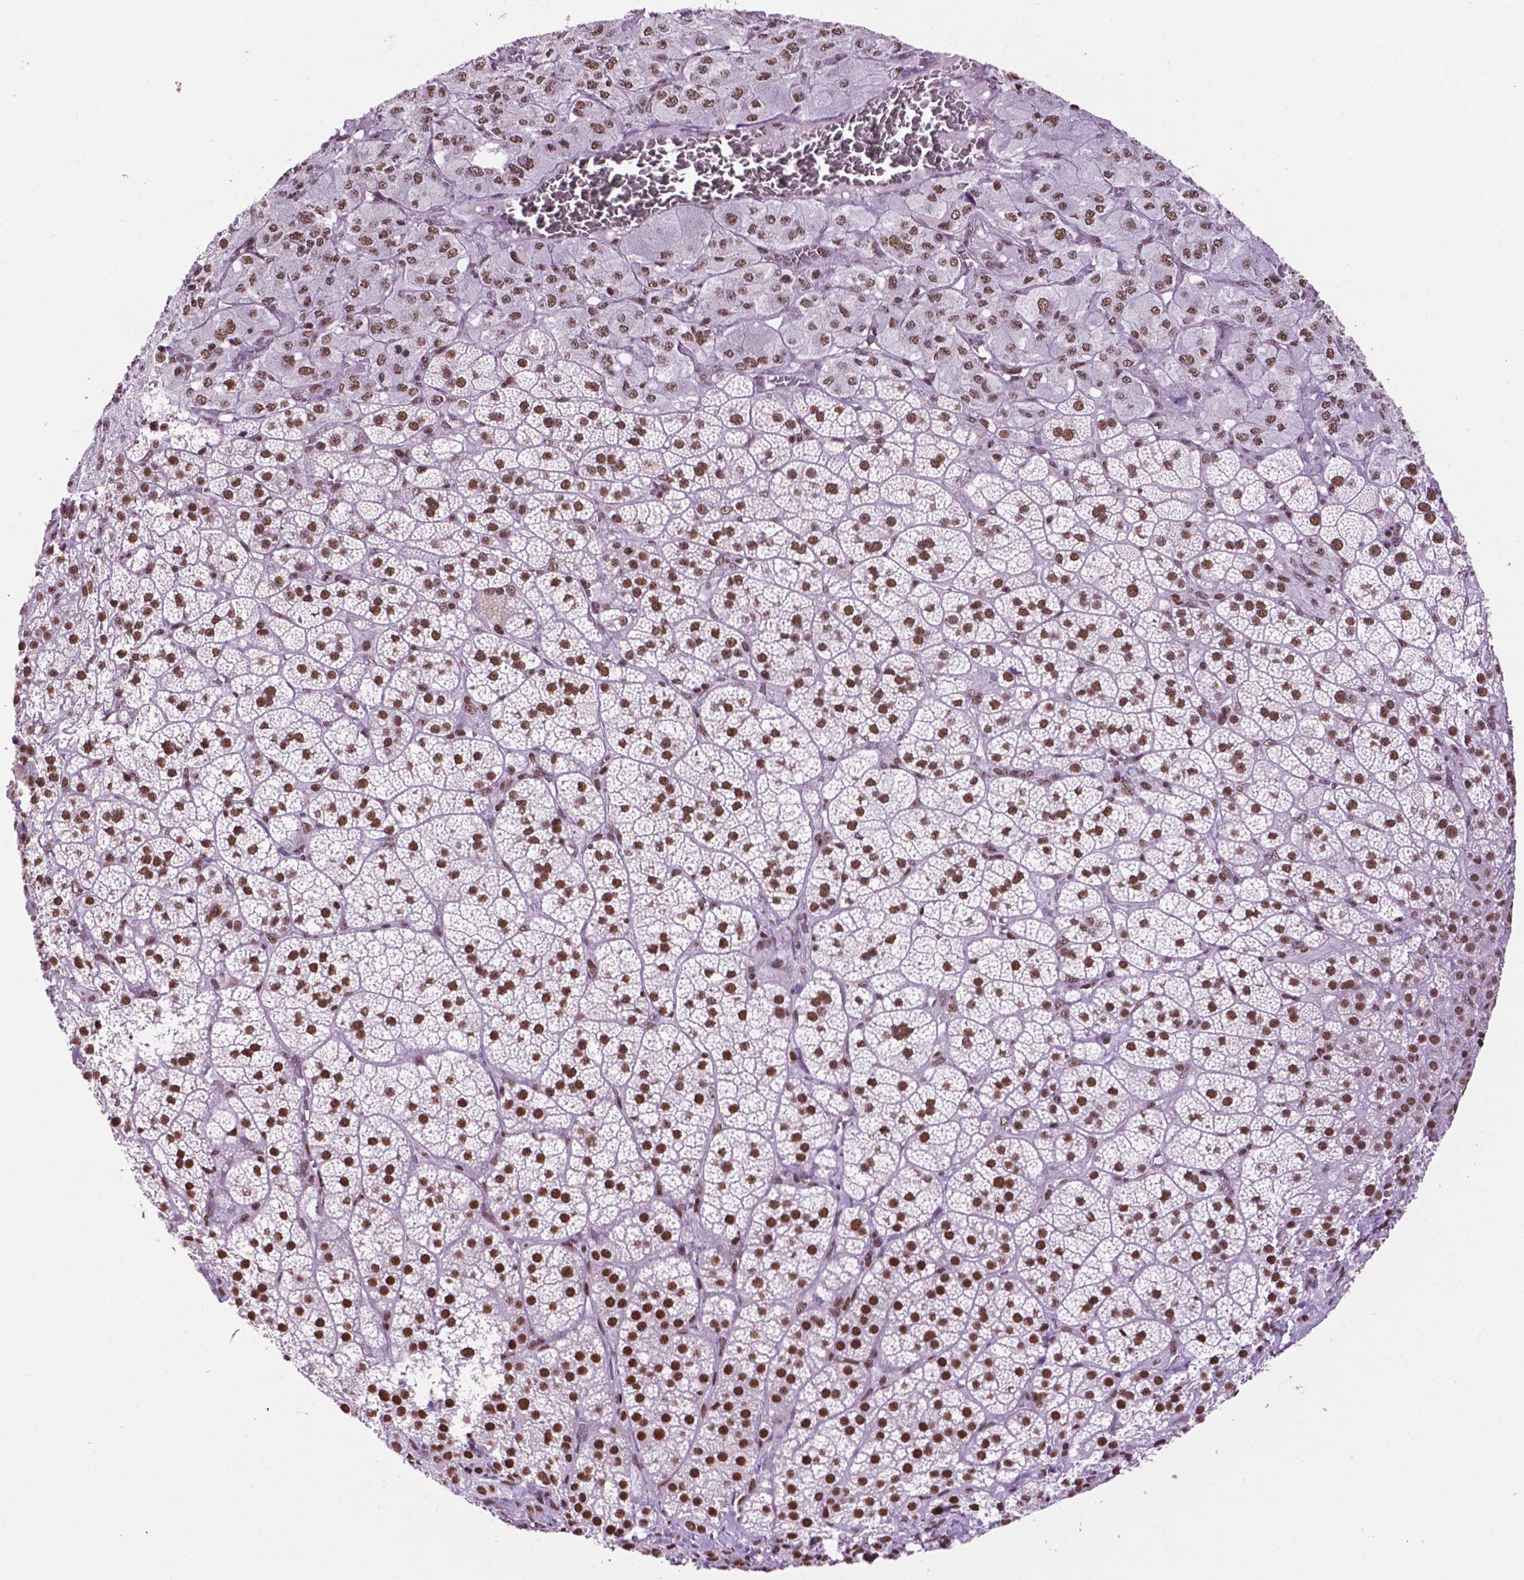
{"staining": {"intensity": "strong", "quantity": ">75%", "location": "nuclear"}, "tissue": "adrenal gland", "cell_type": "Glandular cells", "image_type": "normal", "snomed": [{"axis": "morphology", "description": "Normal tissue, NOS"}, {"axis": "topography", "description": "Adrenal gland"}], "caption": "Strong nuclear protein positivity is present in about >75% of glandular cells in adrenal gland. (DAB = brown stain, brightfield microscopy at high magnification).", "gene": "CCAR2", "patient": {"sex": "female", "age": 60}}